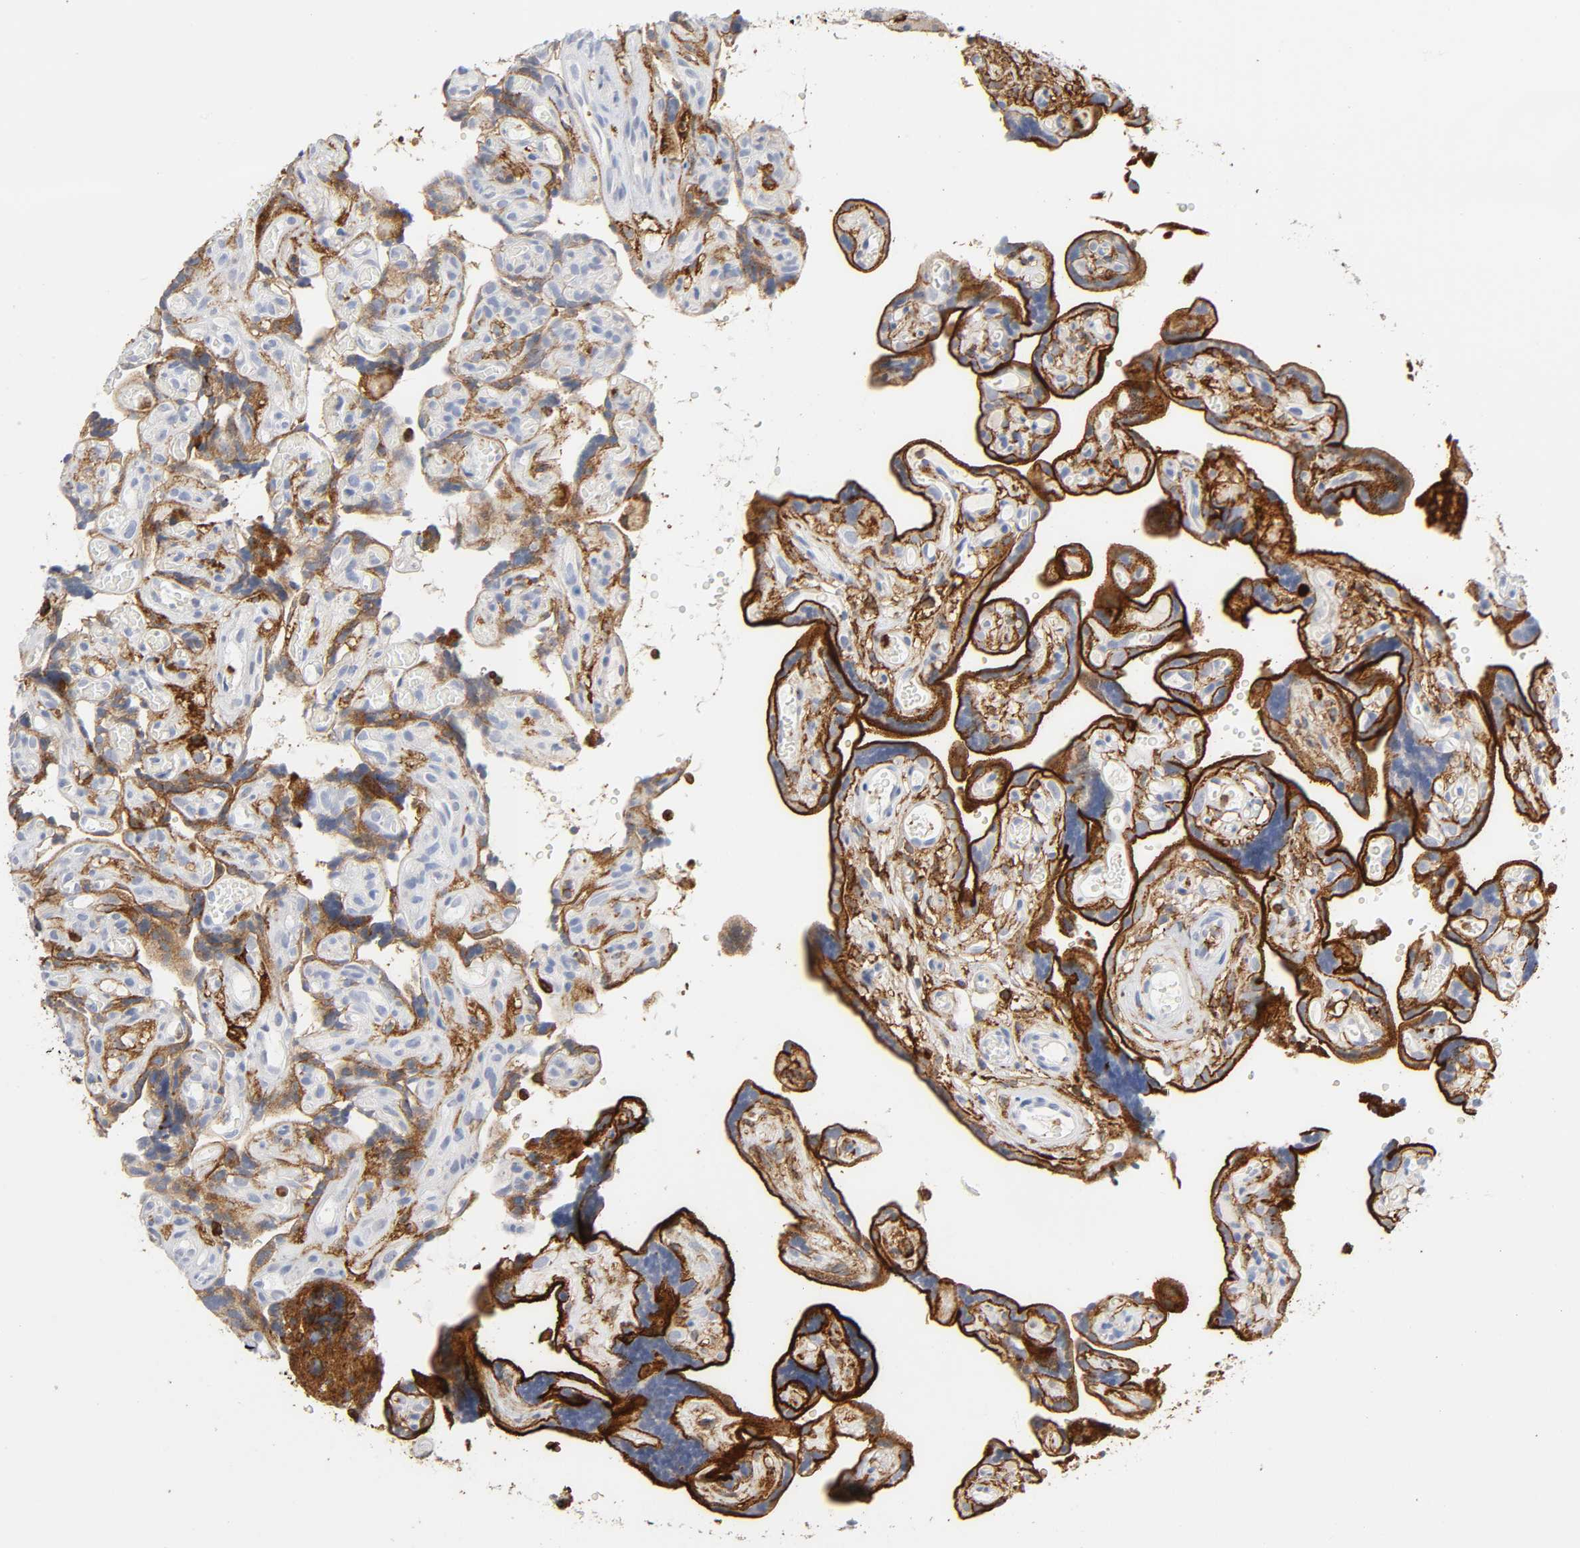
{"staining": {"intensity": "moderate", "quantity": ">75%", "location": "cytoplasmic/membranous"}, "tissue": "placenta", "cell_type": "Decidual cells", "image_type": "normal", "snomed": [{"axis": "morphology", "description": "Normal tissue, NOS"}, {"axis": "topography", "description": "Placenta"}], "caption": "Immunohistochemistry (IHC) staining of normal placenta, which shows medium levels of moderate cytoplasmic/membranous staining in approximately >75% of decidual cells indicating moderate cytoplasmic/membranous protein positivity. The staining was performed using DAB (3,3'-diaminobenzidine) (brown) for protein detection and nuclei were counterstained in hematoxylin (blue).", "gene": "LYN", "patient": {"sex": "female", "age": 30}}